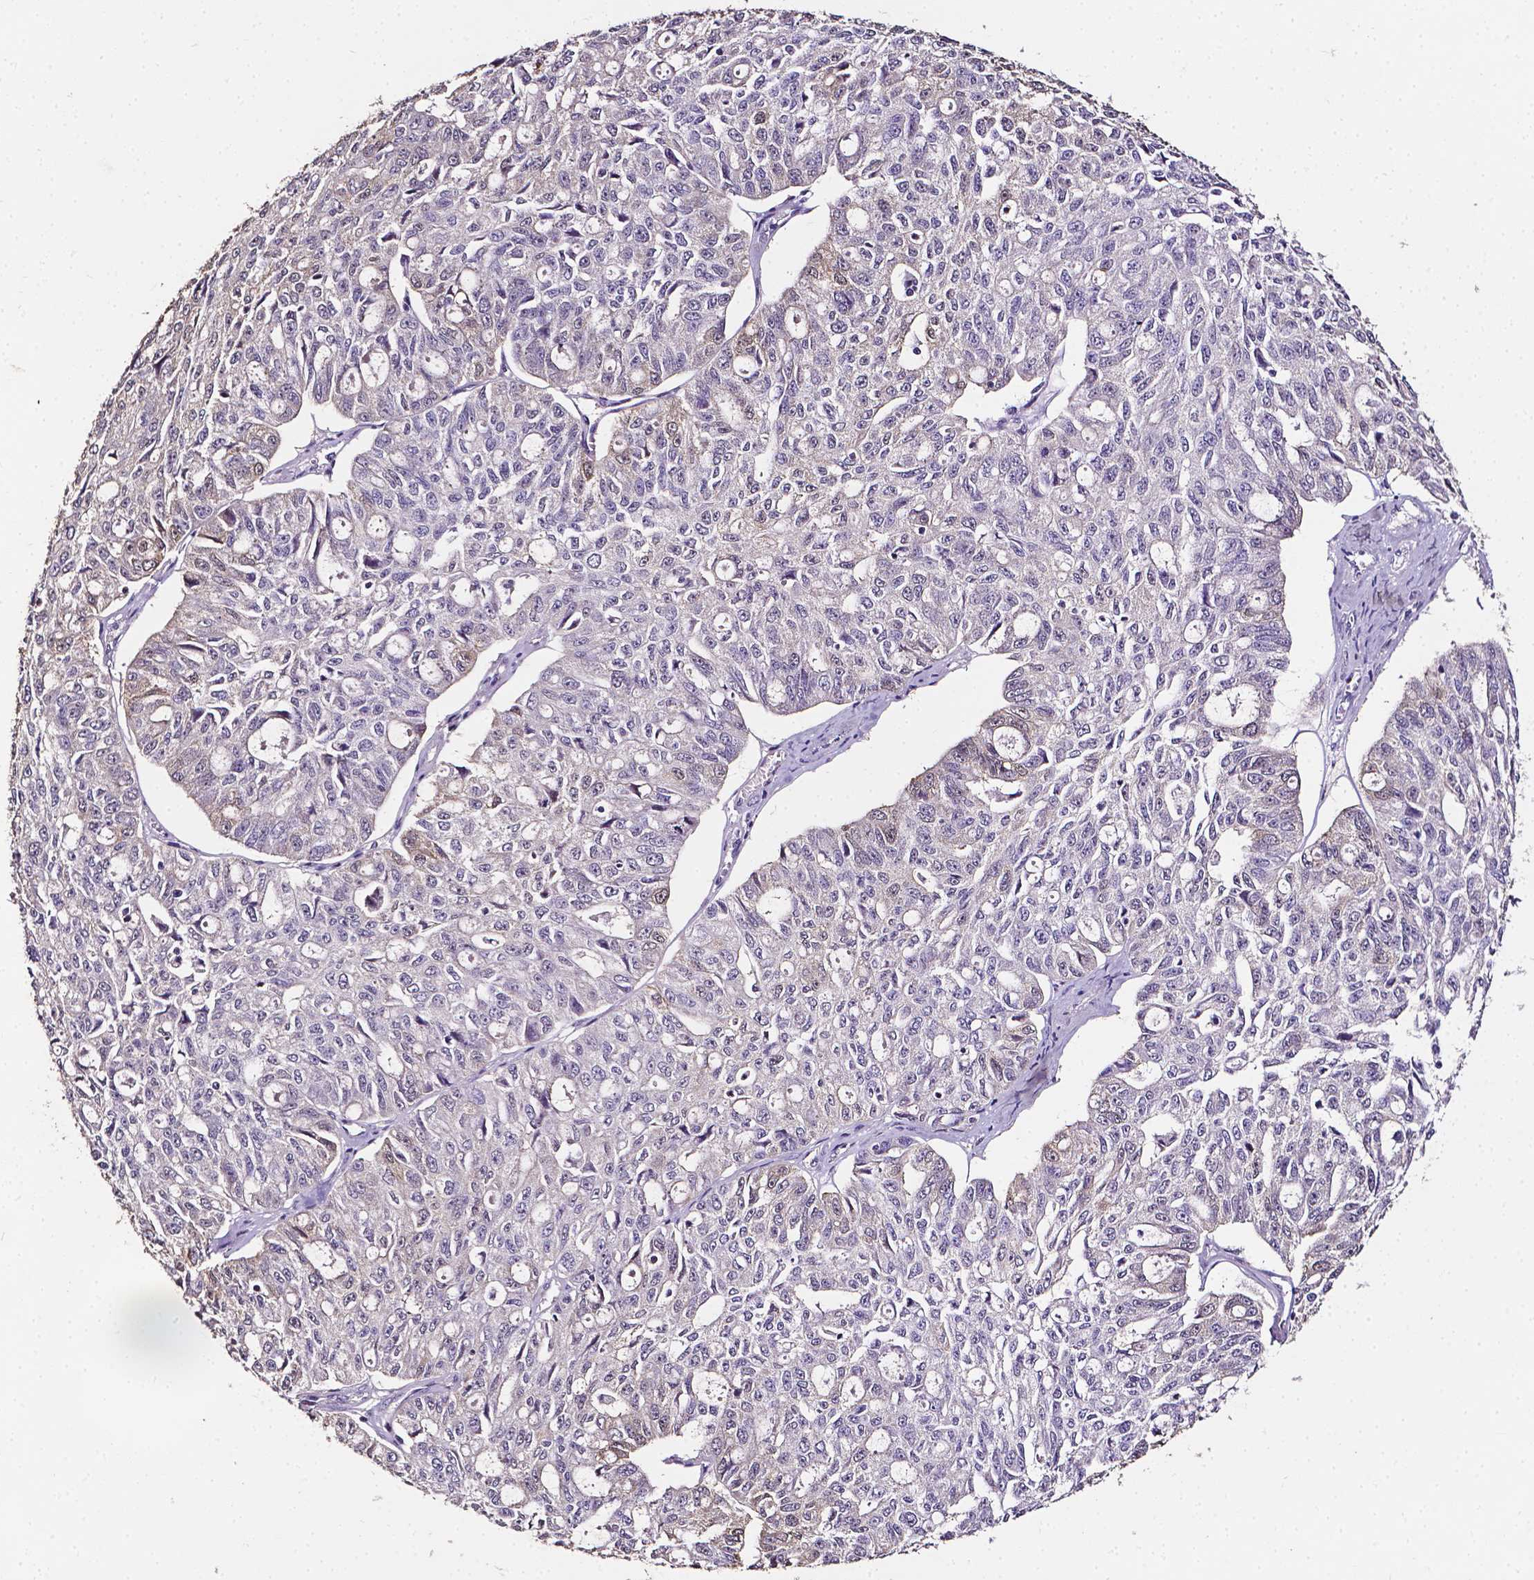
{"staining": {"intensity": "weak", "quantity": "25%-75%", "location": "cytoplasmic/membranous"}, "tissue": "ovarian cancer", "cell_type": "Tumor cells", "image_type": "cancer", "snomed": [{"axis": "morphology", "description": "Carcinoma, endometroid"}, {"axis": "topography", "description": "Ovary"}], "caption": "IHC micrograph of human endometroid carcinoma (ovarian) stained for a protein (brown), which shows low levels of weak cytoplasmic/membranous staining in about 25%-75% of tumor cells.", "gene": "PSAT1", "patient": {"sex": "female", "age": 65}}